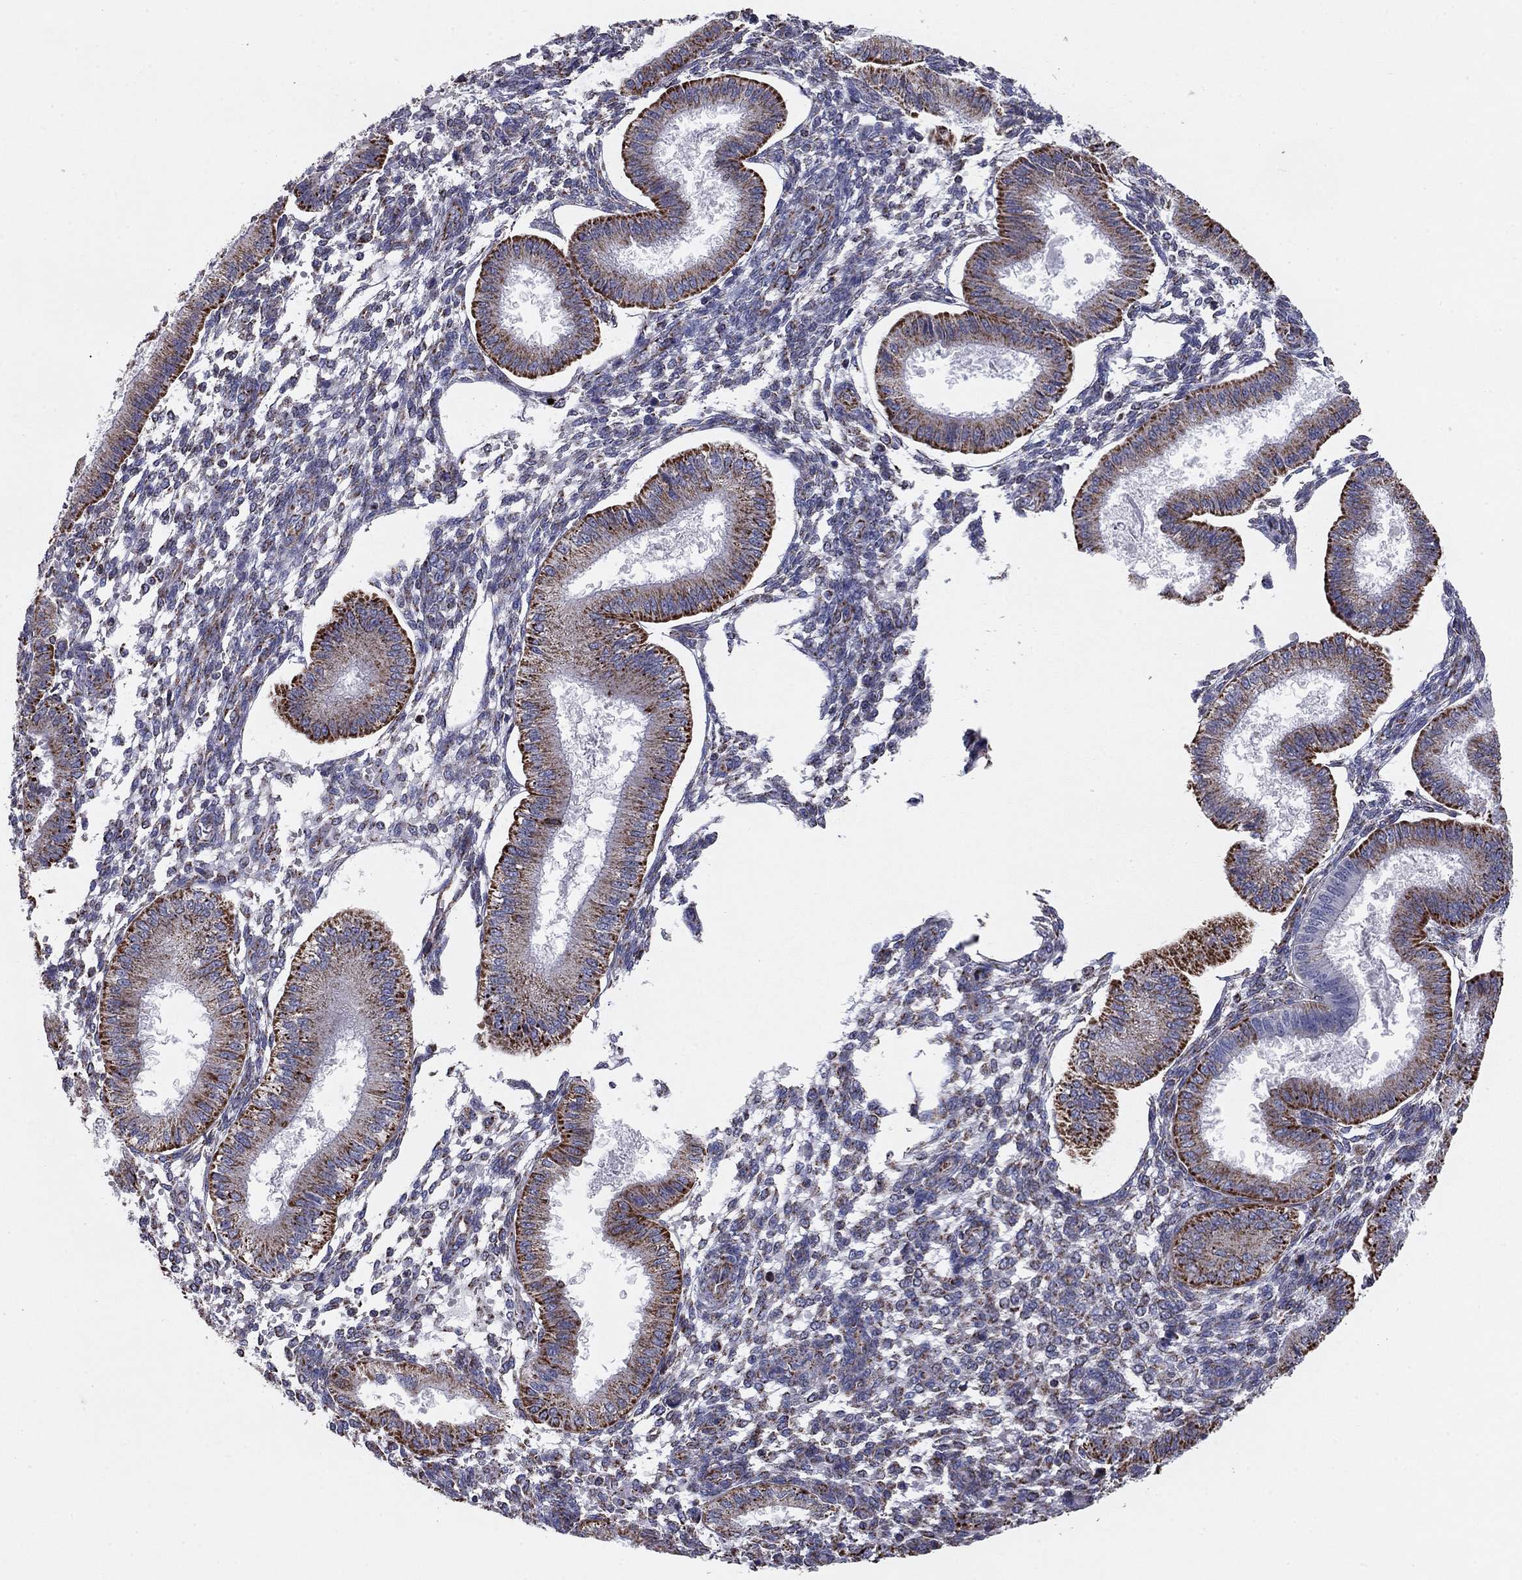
{"staining": {"intensity": "moderate", "quantity": "25%-75%", "location": "cytoplasmic/membranous"}, "tissue": "endometrium", "cell_type": "Cells in endometrial stroma", "image_type": "normal", "snomed": [{"axis": "morphology", "description": "Normal tissue, NOS"}, {"axis": "topography", "description": "Endometrium"}], "caption": "A photomicrograph of endometrium stained for a protein exhibits moderate cytoplasmic/membranous brown staining in cells in endometrial stroma.", "gene": "NDUFV1", "patient": {"sex": "female", "age": 43}}